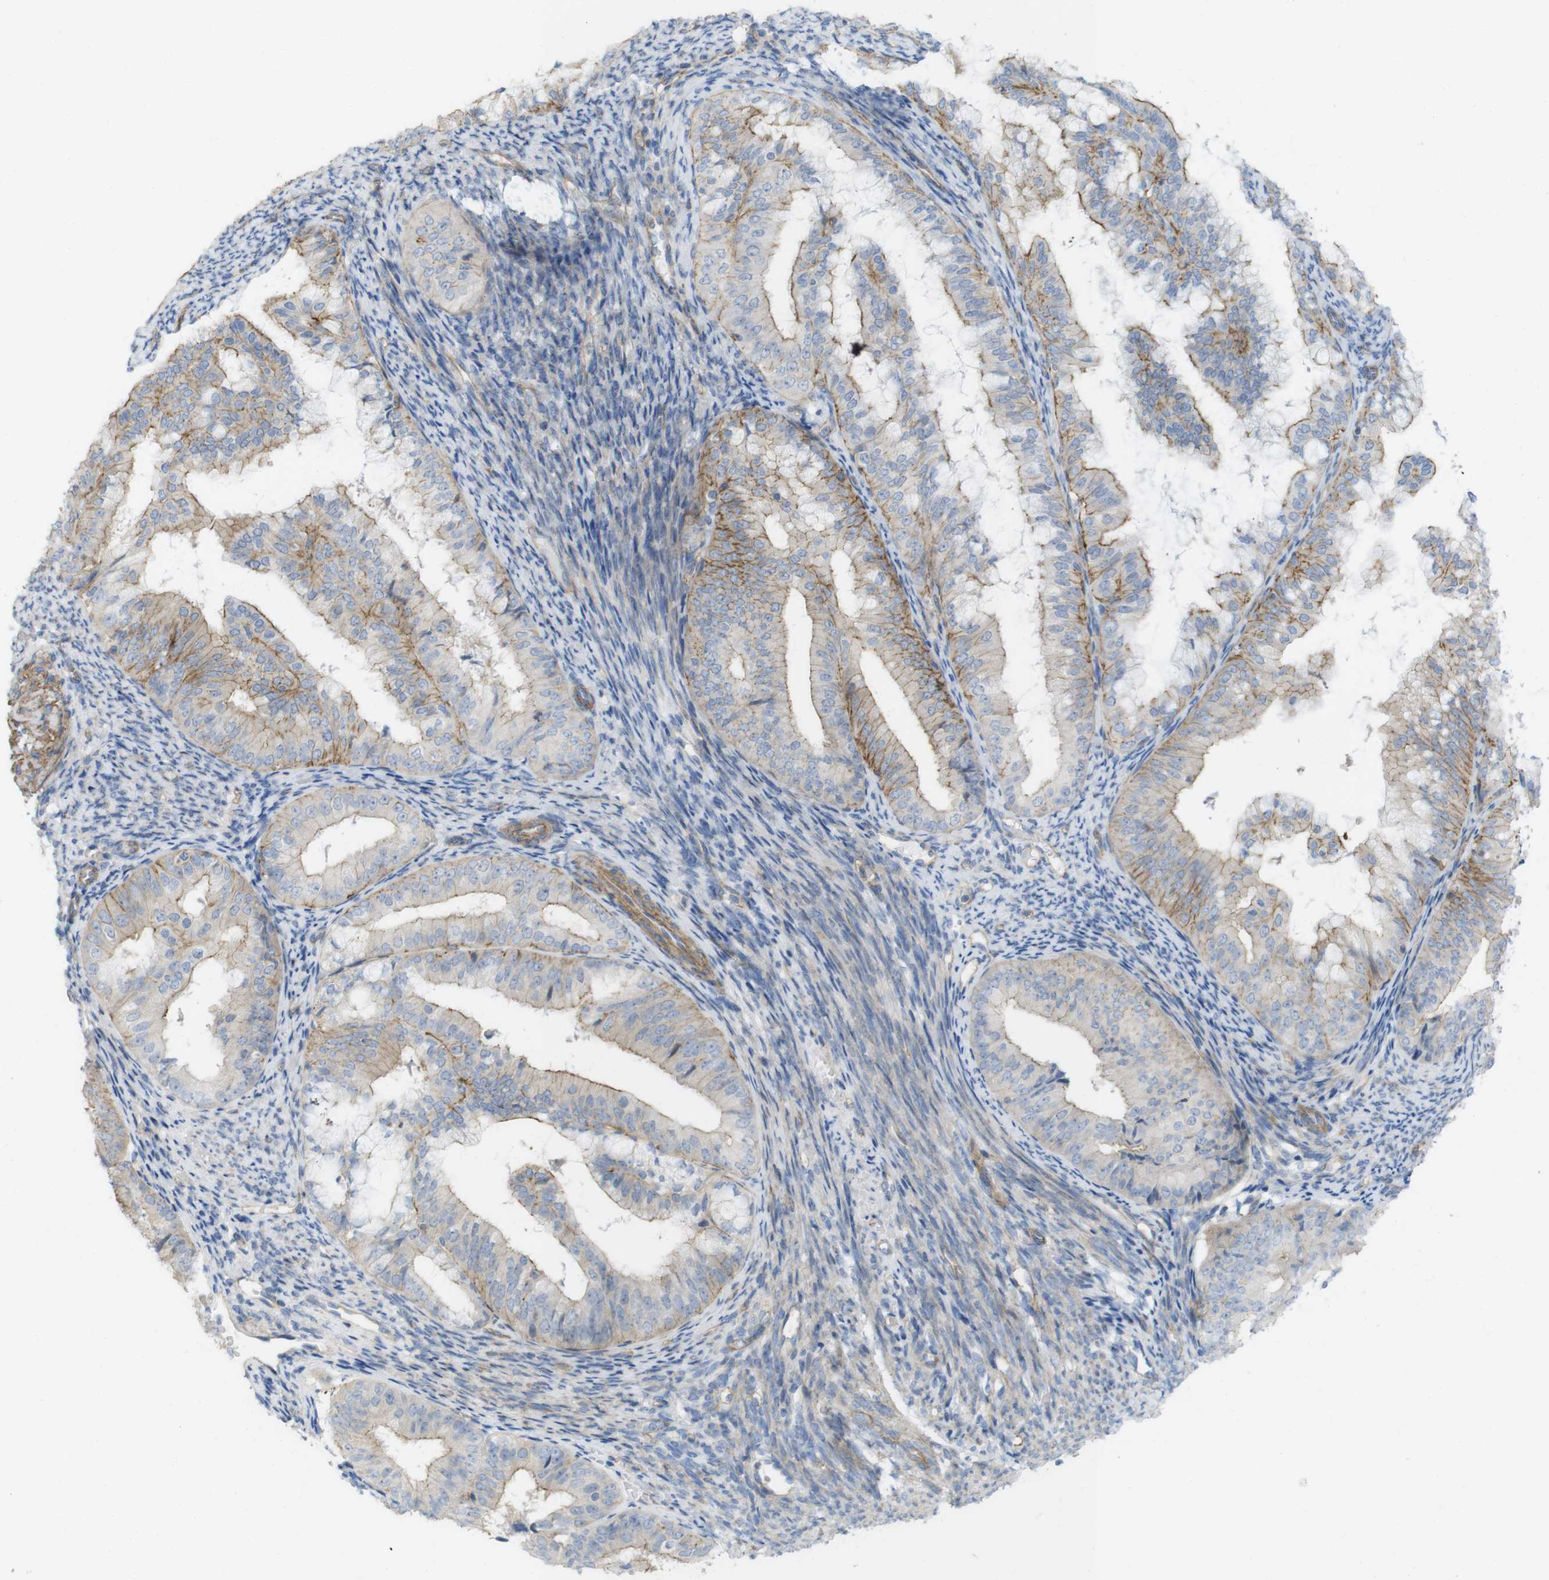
{"staining": {"intensity": "moderate", "quantity": "25%-75%", "location": "cytoplasmic/membranous"}, "tissue": "endometrial cancer", "cell_type": "Tumor cells", "image_type": "cancer", "snomed": [{"axis": "morphology", "description": "Adenocarcinoma, NOS"}, {"axis": "topography", "description": "Endometrium"}], "caption": "Adenocarcinoma (endometrial) stained with immunohistochemistry (IHC) reveals moderate cytoplasmic/membranous staining in approximately 25%-75% of tumor cells.", "gene": "PREX2", "patient": {"sex": "female", "age": 63}}